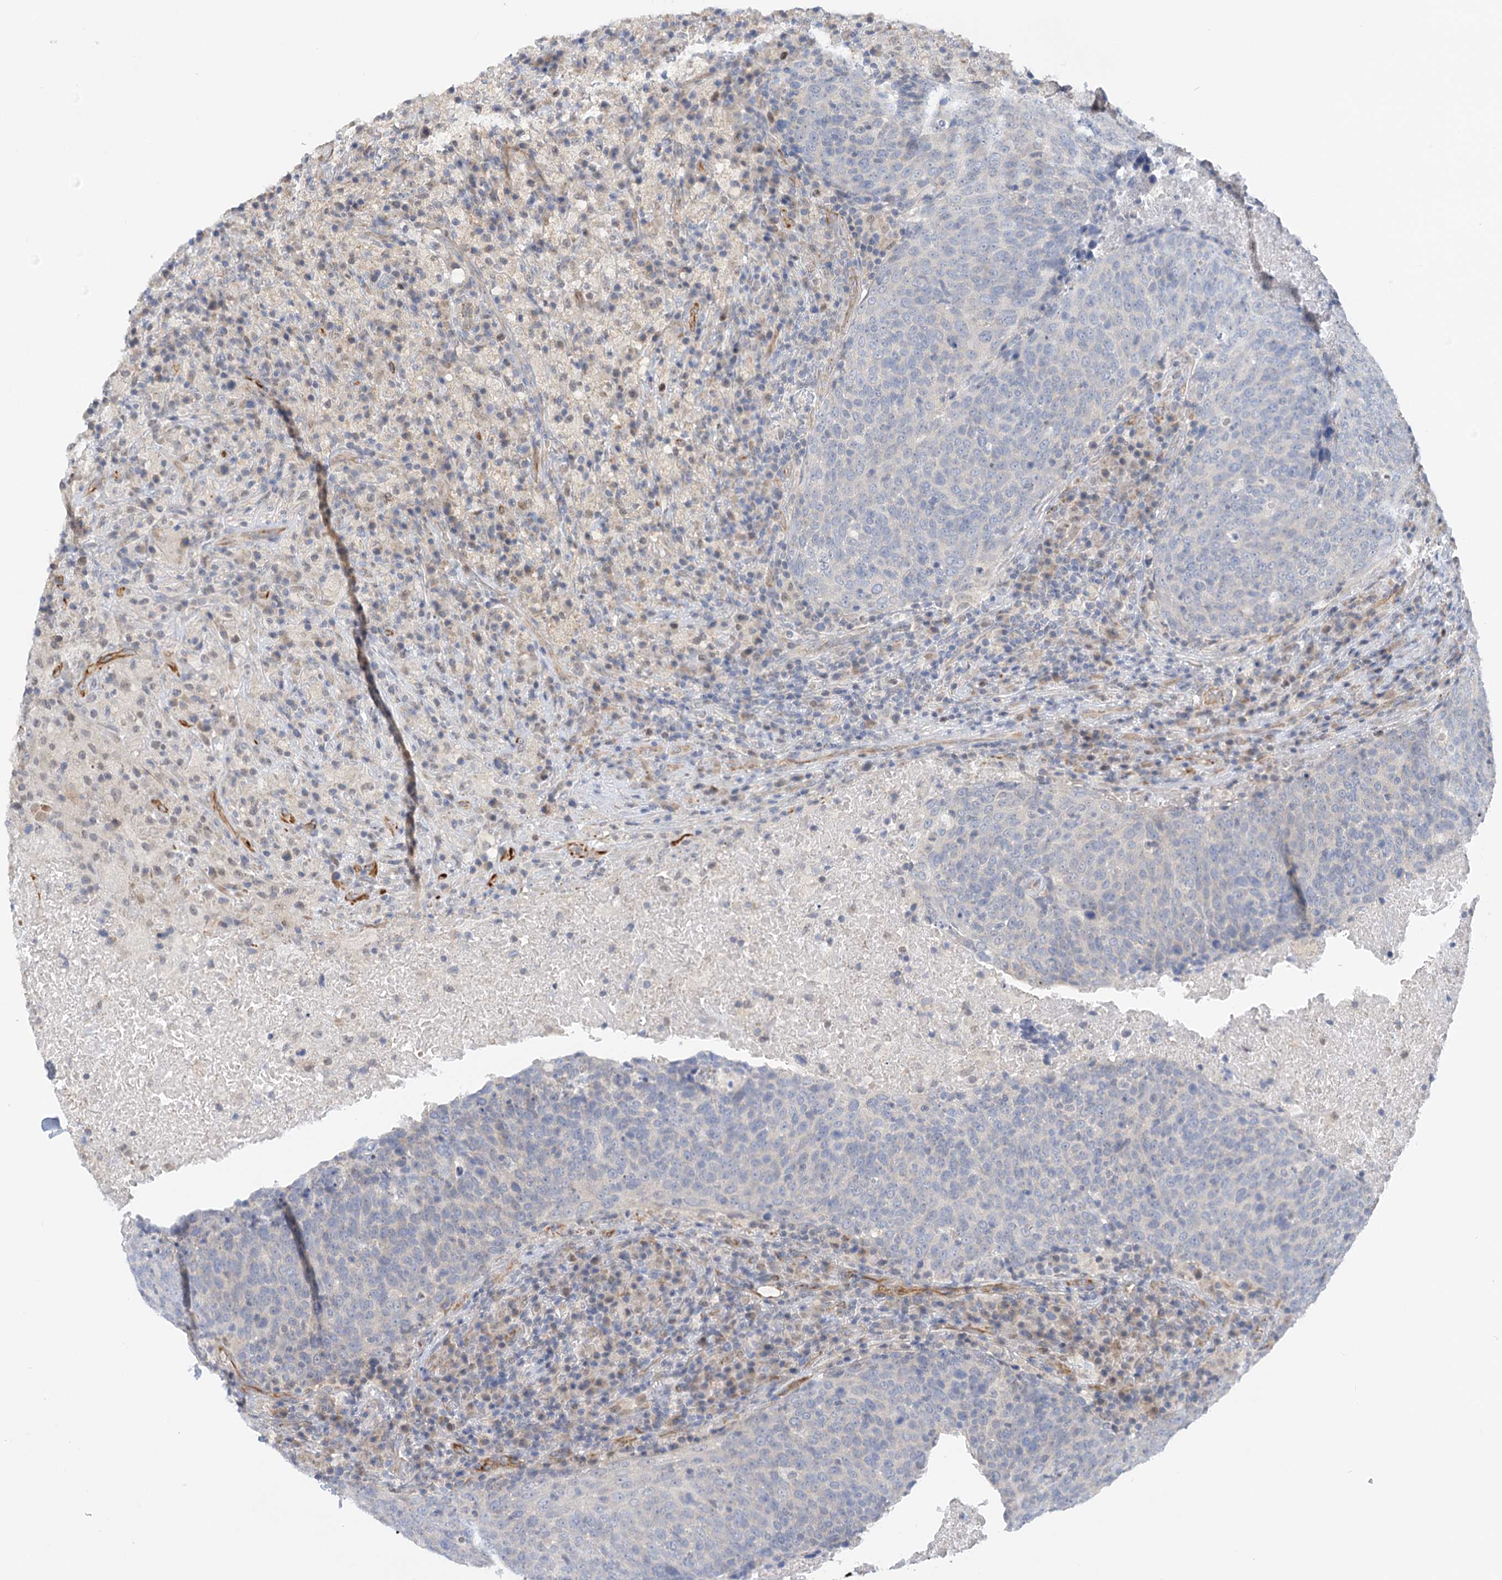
{"staining": {"intensity": "negative", "quantity": "none", "location": "none"}, "tissue": "head and neck cancer", "cell_type": "Tumor cells", "image_type": "cancer", "snomed": [{"axis": "morphology", "description": "Squamous cell carcinoma, NOS"}, {"axis": "morphology", "description": "Squamous cell carcinoma, metastatic, NOS"}, {"axis": "topography", "description": "Lymph node"}, {"axis": "topography", "description": "Head-Neck"}], "caption": "Immunohistochemistry (IHC) micrograph of human metastatic squamous cell carcinoma (head and neck) stained for a protein (brown), which demonstrates no positivity in tumor cells.", "gene": "NELL2", "patient": {"sex": "male", "age": 62}}